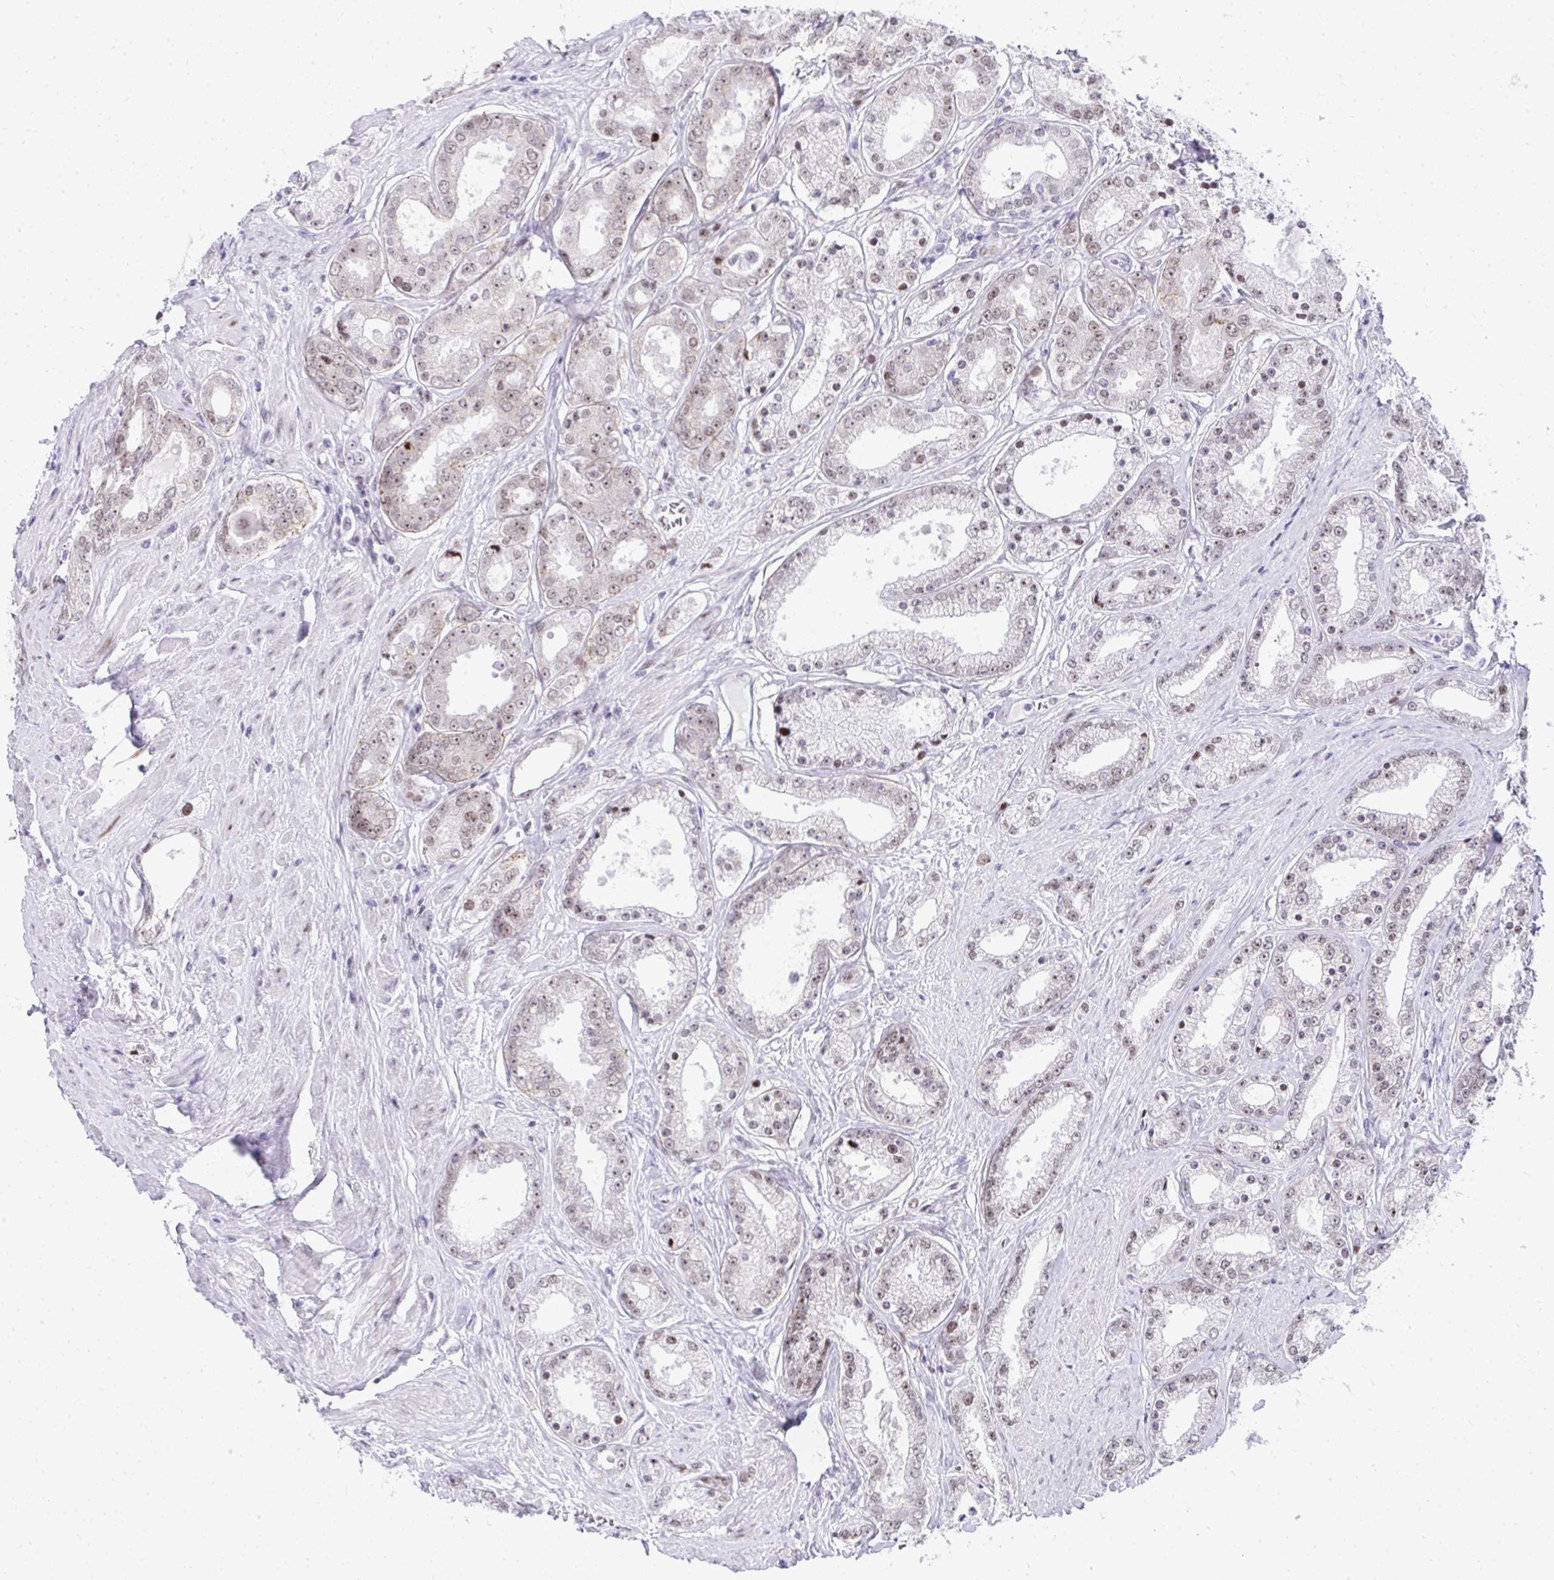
{"staining": {"intensity": "weak", "quantity": ">75%", "location": "nuclear"}, "tissue": "prostate cancer", "cell_type": "Tumor cells", "image_type": "cancer", "snomed": [{"axis": "morphology", "description": "Adenocarcinoma, High grade"}, {"axis": "topography", "description": "Prostate"}], "caption": "DAB (3,3'-diaminobenzidine) immunohistochemical staining of prostate high-grade adenocarcinoma reveals weak nuclear protein staining in about >75% of tumor cells.", "gene": "GLDN", "patient": {"sex": "male", "age": 66}}